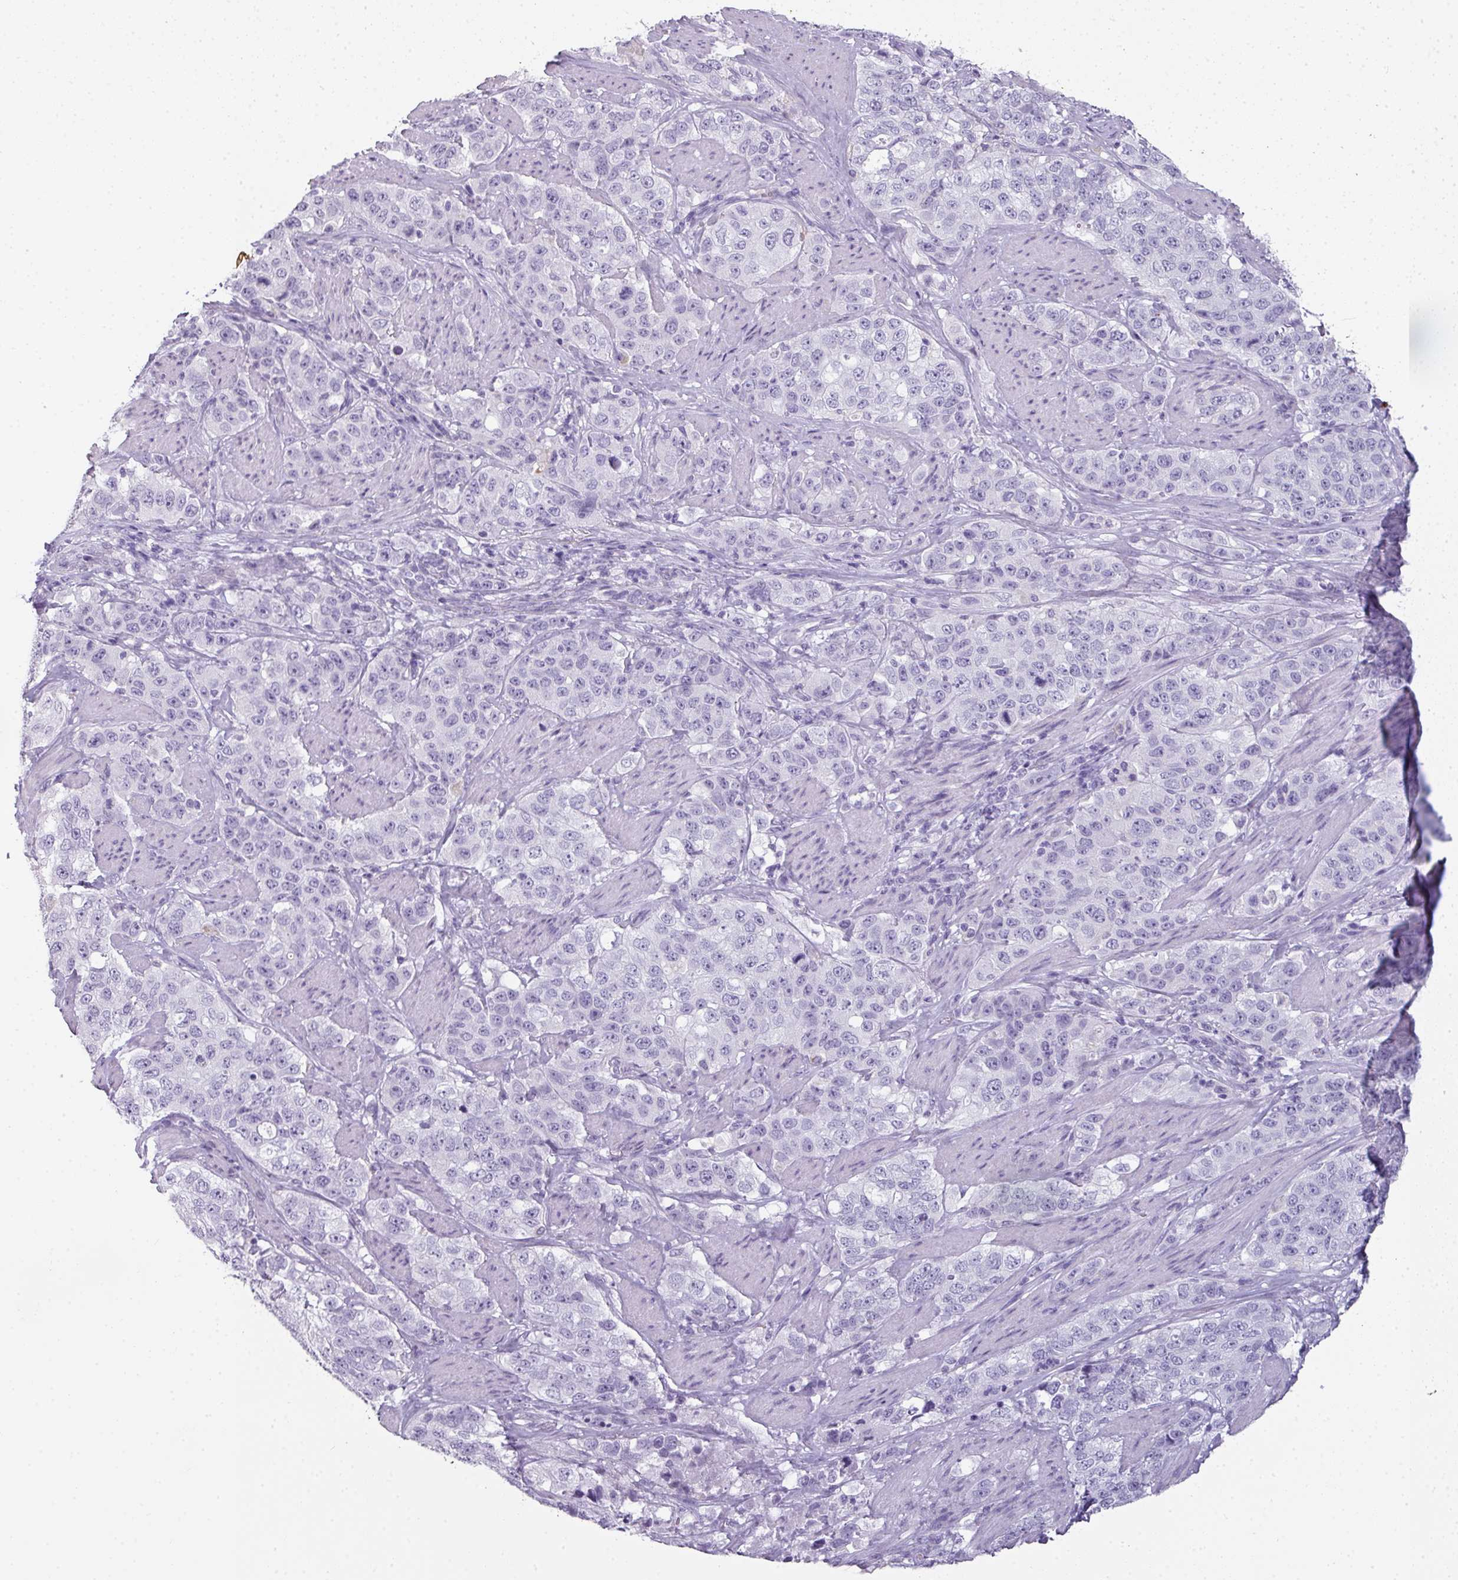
{"staining": {"intensity": "negative", "quantity": "none", "location": "none"}, "tissue": "stomach cancer", "cell_type": "Tumor cells", "image_type": "cancer", "snomed": [{"axis": "morphology", "description": "Adenocarcinoma, NOS"}, {"axis": "topography", "description": "Stomach"}], "caption": "A histopathology image of adenocarcinoma (stomach) stained for a protein exhibits no brown staining in tumor cells. (Stains: DAB (3,3'-diaminobenzidine) IHC with hematoxylin counter stain, Microscopy: brightfield microscopy at high magnification).", "gene": "RBMY1F", "patient": {"sex": "male", "age": 48}}